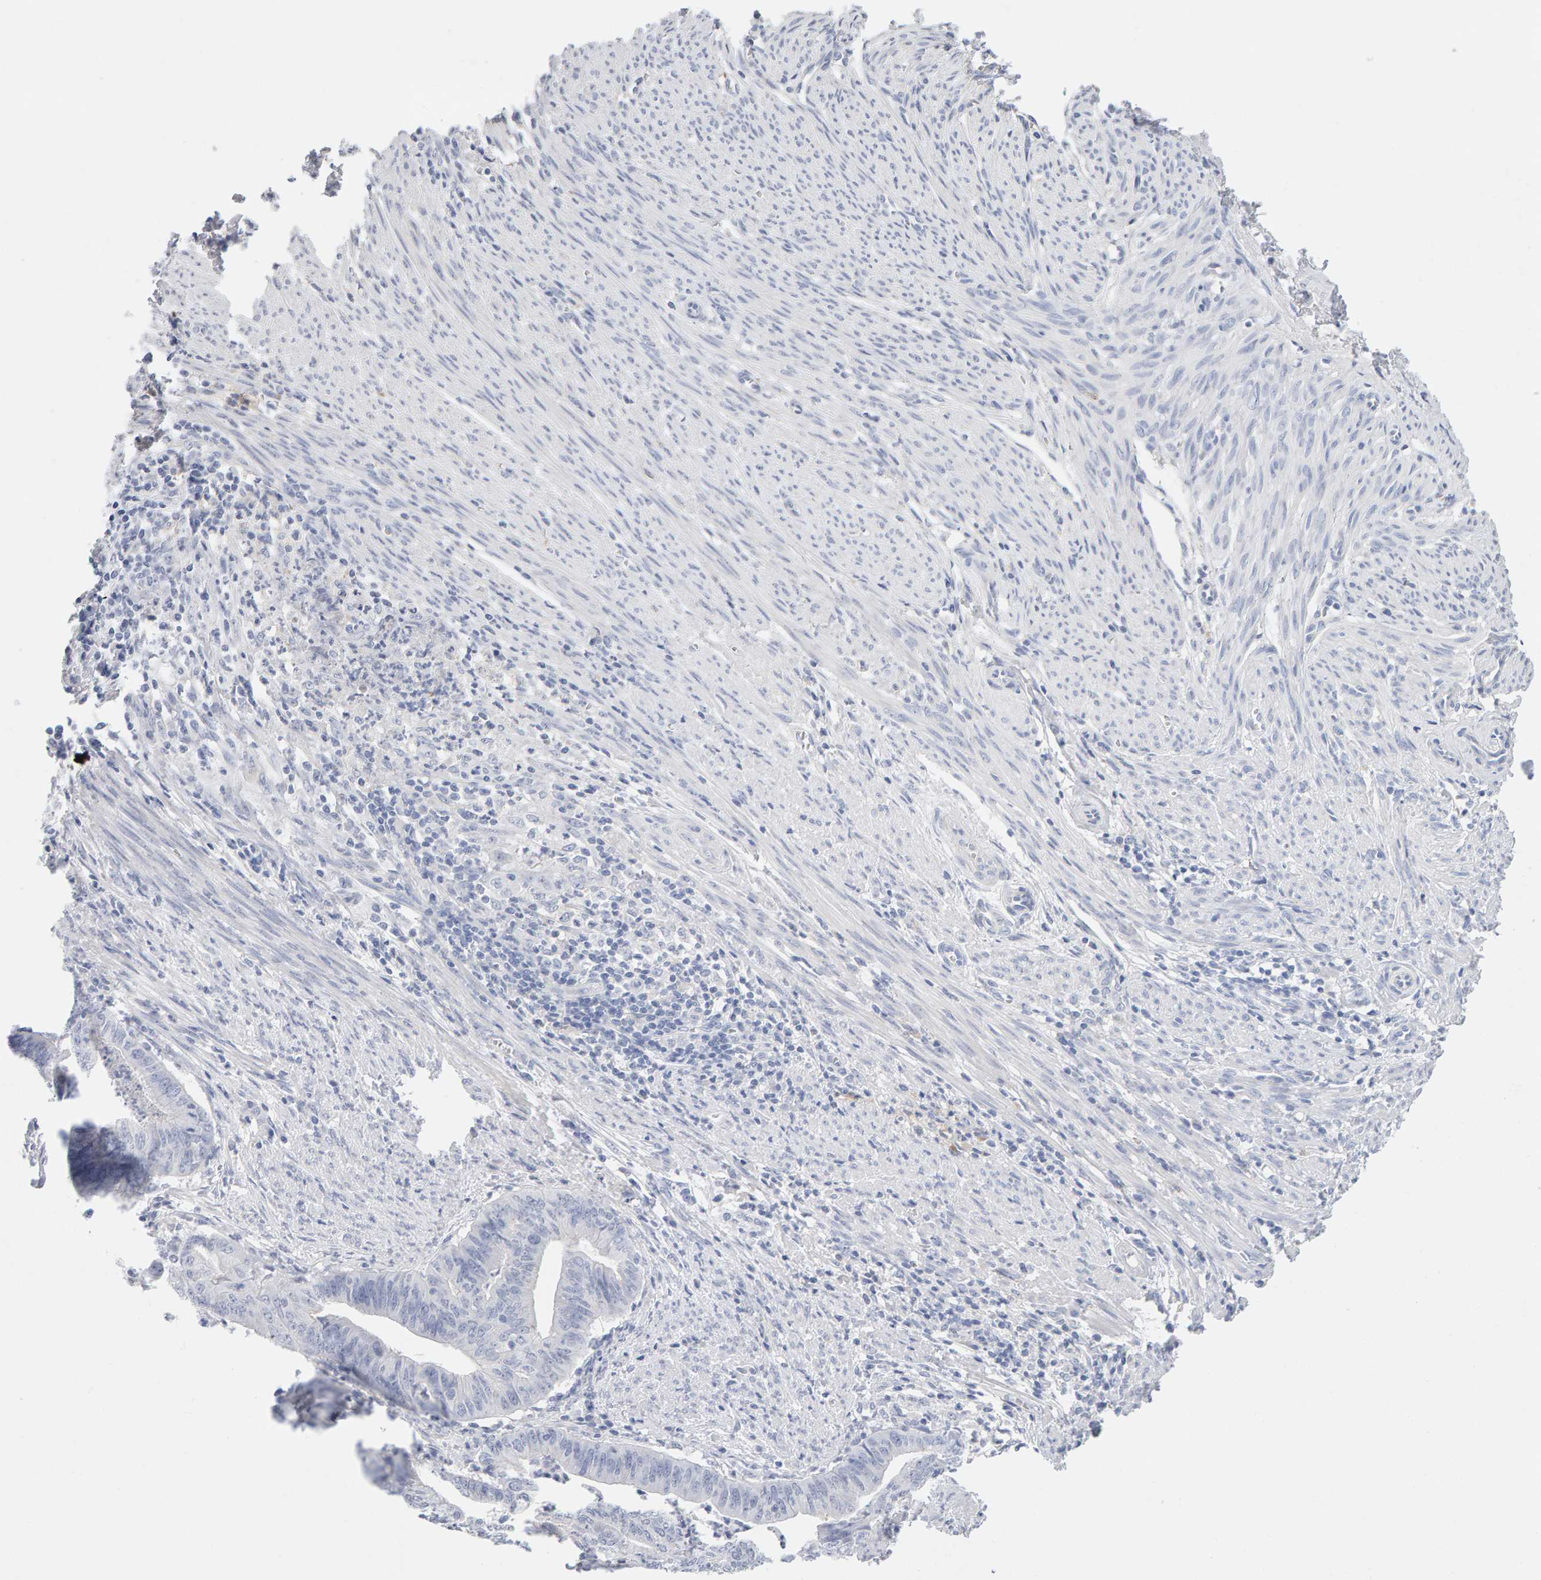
{"staining": {"intensity": "negative", "quantity": "none", "location": "none"}, "tissue": "endometrial cancer", "cell_type": "Tumor cells", "image_type": "cancer", "snomed": [{"axis": "morphology", "description": "Polyp, NOS"}, {"axis": "morphology", "description": "Adenocarcinoma, NOS"}, {"axis": "morphology", "description": "Adenoma, NOS"}, {"axis": "topography", "description": "Endometrium"}], "caption": "This is an immunohistochemistry histopathology image of human endometrial cancer (adenoma). There is no staining in tumor cells.", "gene": "METRNL", "patient": {"sex": "female", "age": 79}}